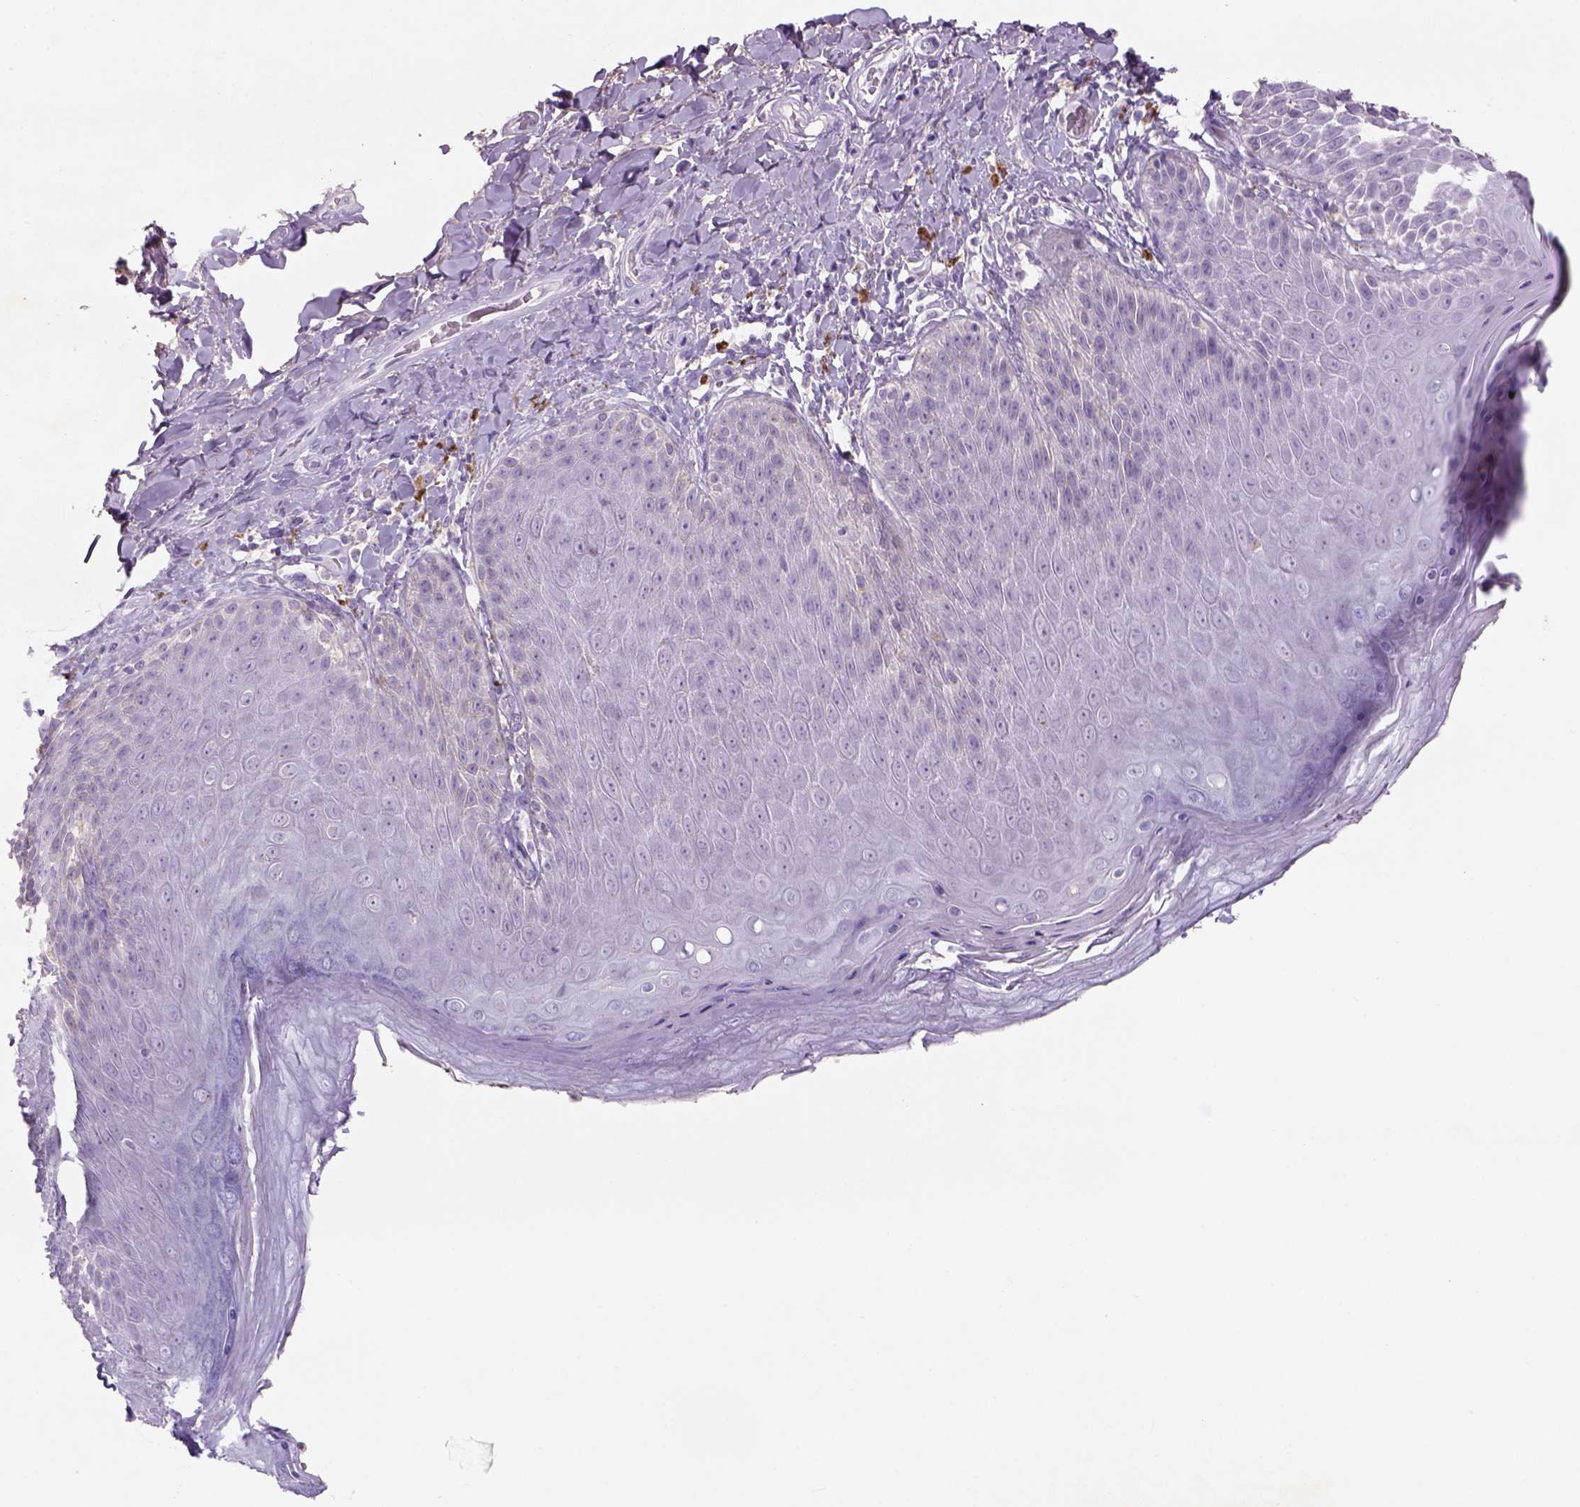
{"staining": {"intensity": "negative", "quantity": "none", "location": "none"}, "tissue": "skin", "cell_type": "Epidermal cells", "image_type": "normal", "snomed": [{"axis": "morphology", "description": "Normal tissue, NOS"}, {"axis": "topography", "description": "Anal"}], "caption": "High magnification brightfield microscopy of benign skin stained with DAB (brown) and counterstained with hematoxylin (blue): epidermal cells show no significant expression. Brightfield microscopy of immunohistochemistry stained with DAB (3,3'-diaminobenzidine) (brown) and hematoxylin (blue), captured at high magnification.", "gene": "NAALAD2", "patient": {"sex": "male", "age": 53}}